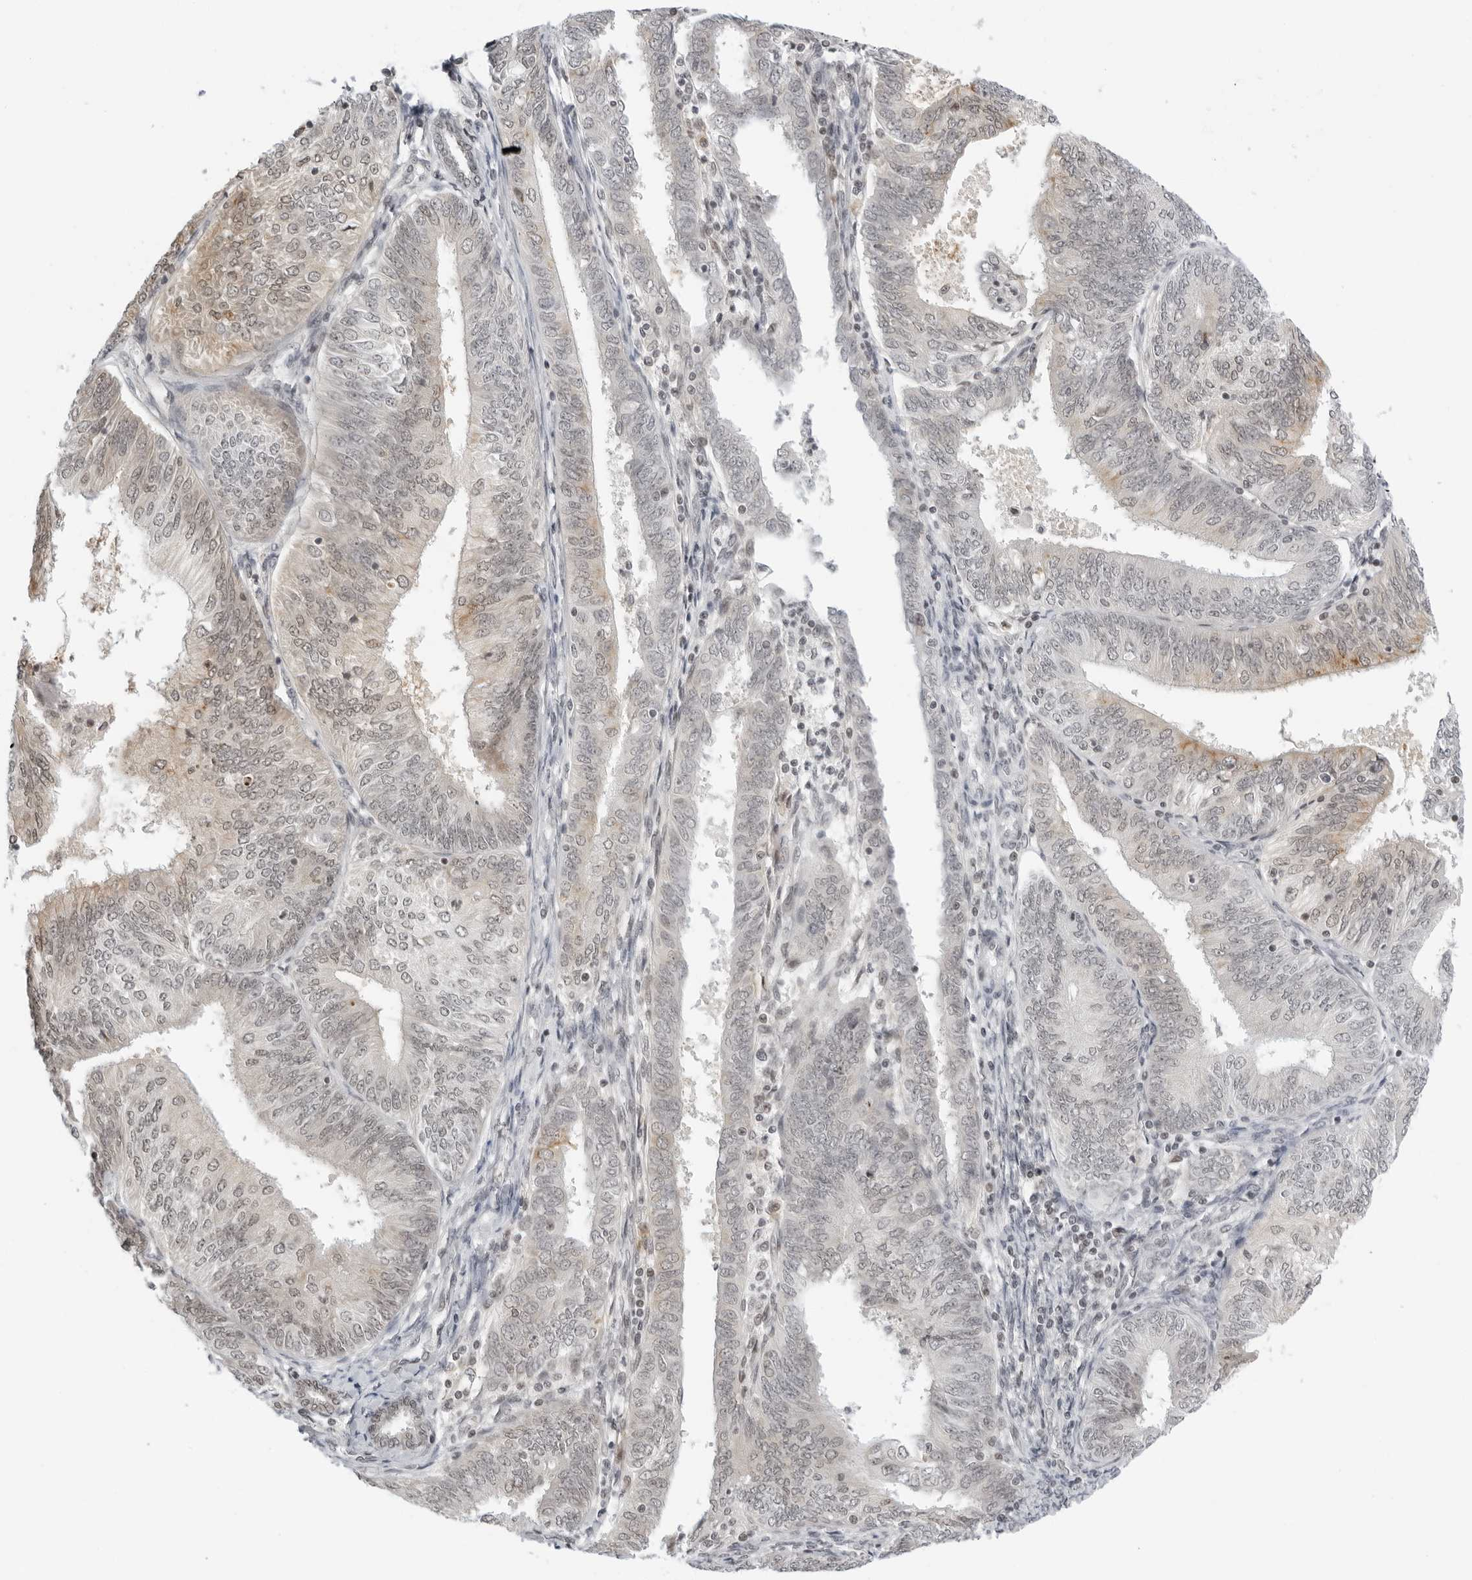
{"staining": {"intensity": "weak", "quantity": "25%-75%", "location": "nuclear"}, "tissue": "endometrial cancer", "cell_type": "Tumor cells", "image_type": "cancer", "snomed": [{"axis": "morphology", "description": "Adenocarcinoma, NOS"}, {"axis": "topography", "description": "Endometrium"}], "caption": "This histopathology image exhibits immunohistochemistry staining of adenocarcinoma (endometrial), with low weak nuclear positivity in about 25%-75% of tumor cells.", "gene": "MSH6", "patient": {"sex": "female", "age": 58}}